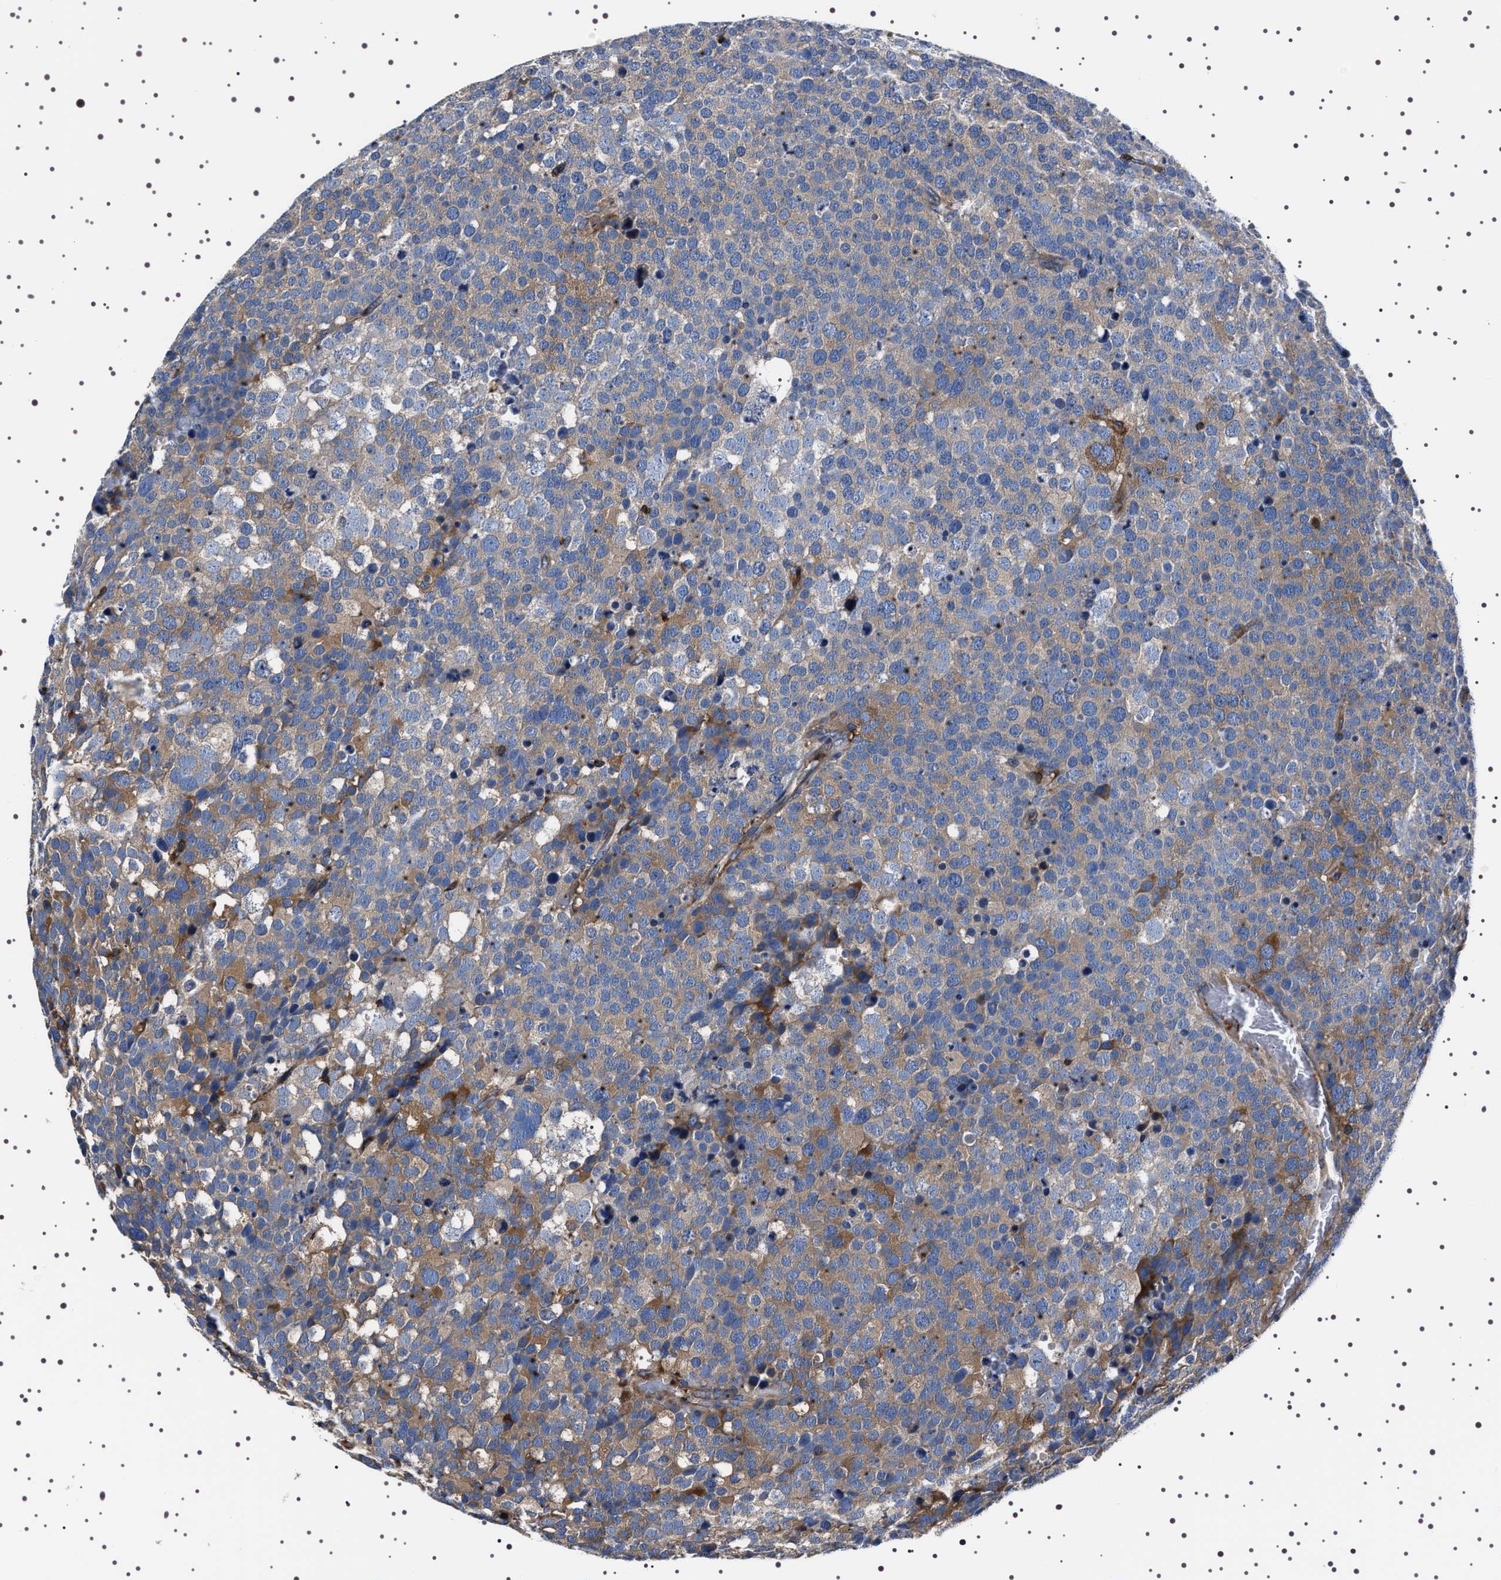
{"staining": {"intensity": "moderate", "quantity": "25%-75%", "location": "cytoplasmic/membranous"}, "tissue": "testis cancer", "cell_type": "Tumor cells", "image_type": "cancer", "snomed": [{"axis": "morphology", "description": "Seminoma, NOS"}, {"axis": "topography", "description": "Testis"}], "caption": "Moderate cytoplasmic/membranous positivity is identified in approximately 25%-75% of tumor cells in testis cancer. (brown staining indicates protein expression, while blue staining denotes nuclei).", "gene": "WDR1", "patient": {"sex": "male", "age": 71}}